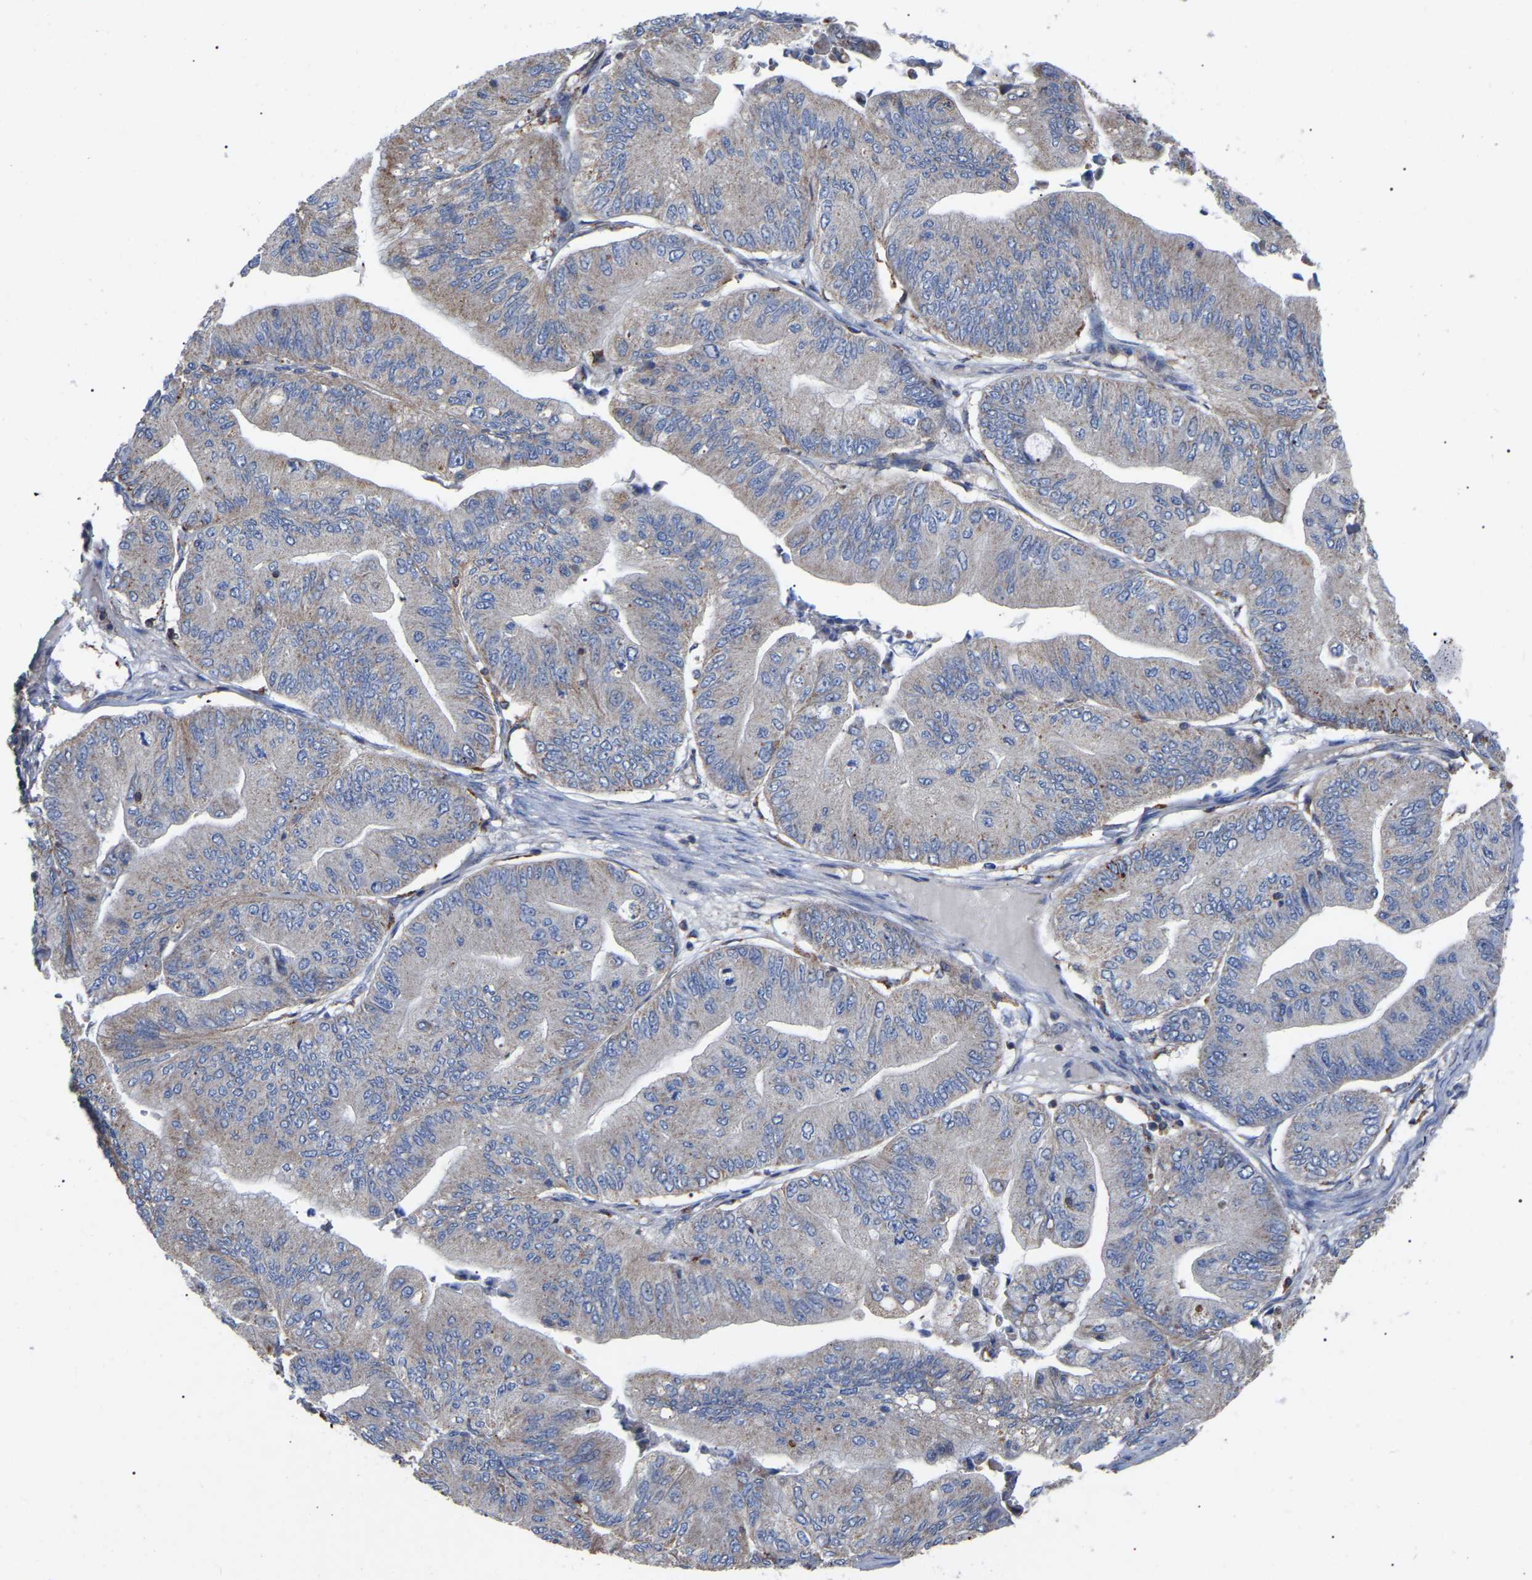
{"staining": {"intensity": "negative", "quantity": "none", "location": "none"}, "tissue": "ovarian cancer", "cell_type": "Tumor cells", "image_type": "cancer", "snomed": [{"axis": "morphology", "description": "Cystadenocarcinoma, mucinous, NOS"}, {"axis": "topography", "description": "Ovary"}], "caption": "This photomicrograph is of ovarian cancer stained with IHC to label a protein in brown with the nuclei are counter-stained blue. There is no expression in tumor cells. The staining was performed using DAB (3,3'-diaminobenzidine) to visualize the protein expression in brown, while the nuclei were stained in blue with hematoxylin (Magnification: 20x).", "gene": "FAM171A2", "patient": {"sex": "female", "age": 61}}